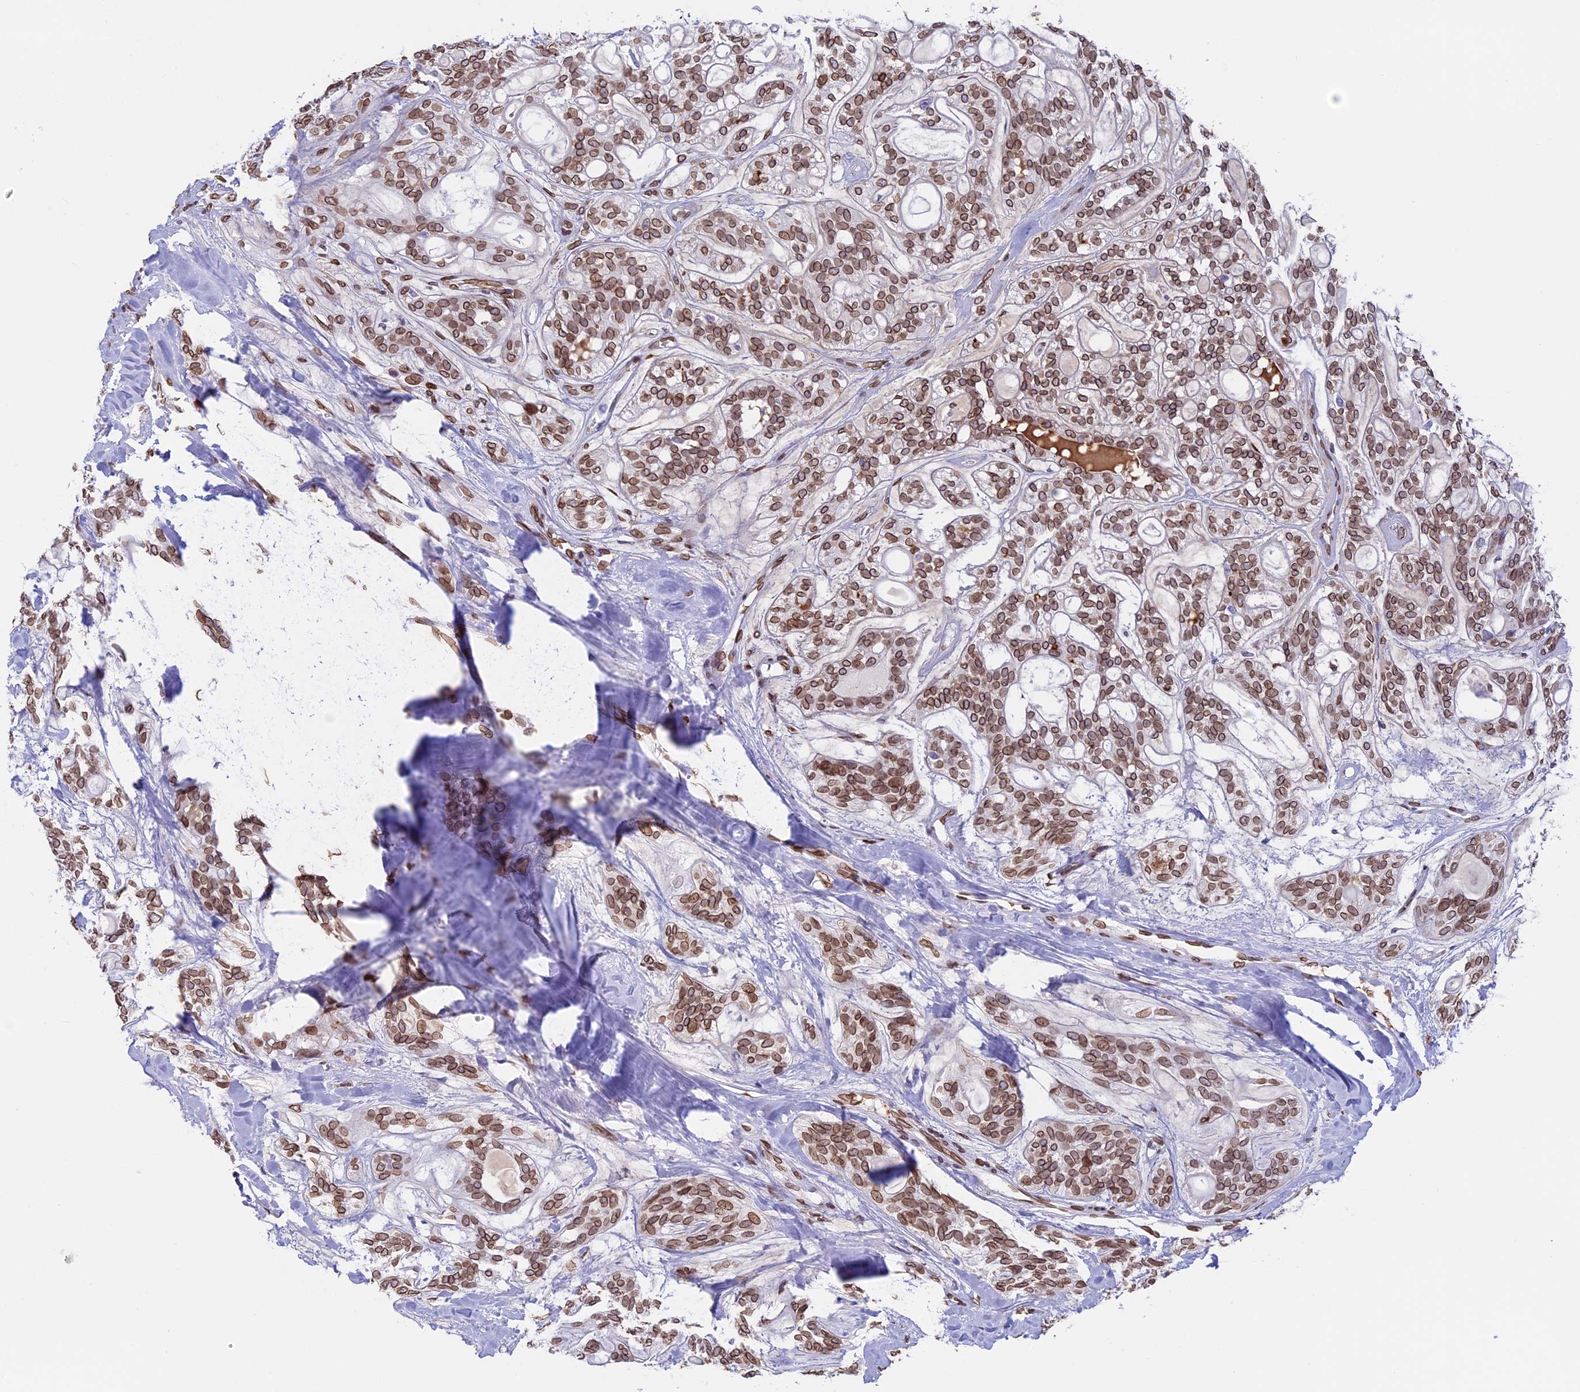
{"staining": {"intensity": "moderate", "quantity": ">75%", "location": "cytoplasmic/membranous,nuclear"}, "tissue": "head and neck cancer", "cell_type": "Tumor cells", "image_type": "cancer", "snomed": [{"axis": "morphology", "description": "Adenocarcinoma, NOS"}, {"axis": "topography", "description": "Head-Neck"}], "caption": "The immunohistochemical stain highlights moderate cytoplasmic/membranous and nuclear positivity in tumor cells of head and neck cancer (adenocarcinoma) tissue.", "gene": "TMPRSS7", "patient": {"sex": "male", "age": 66}}